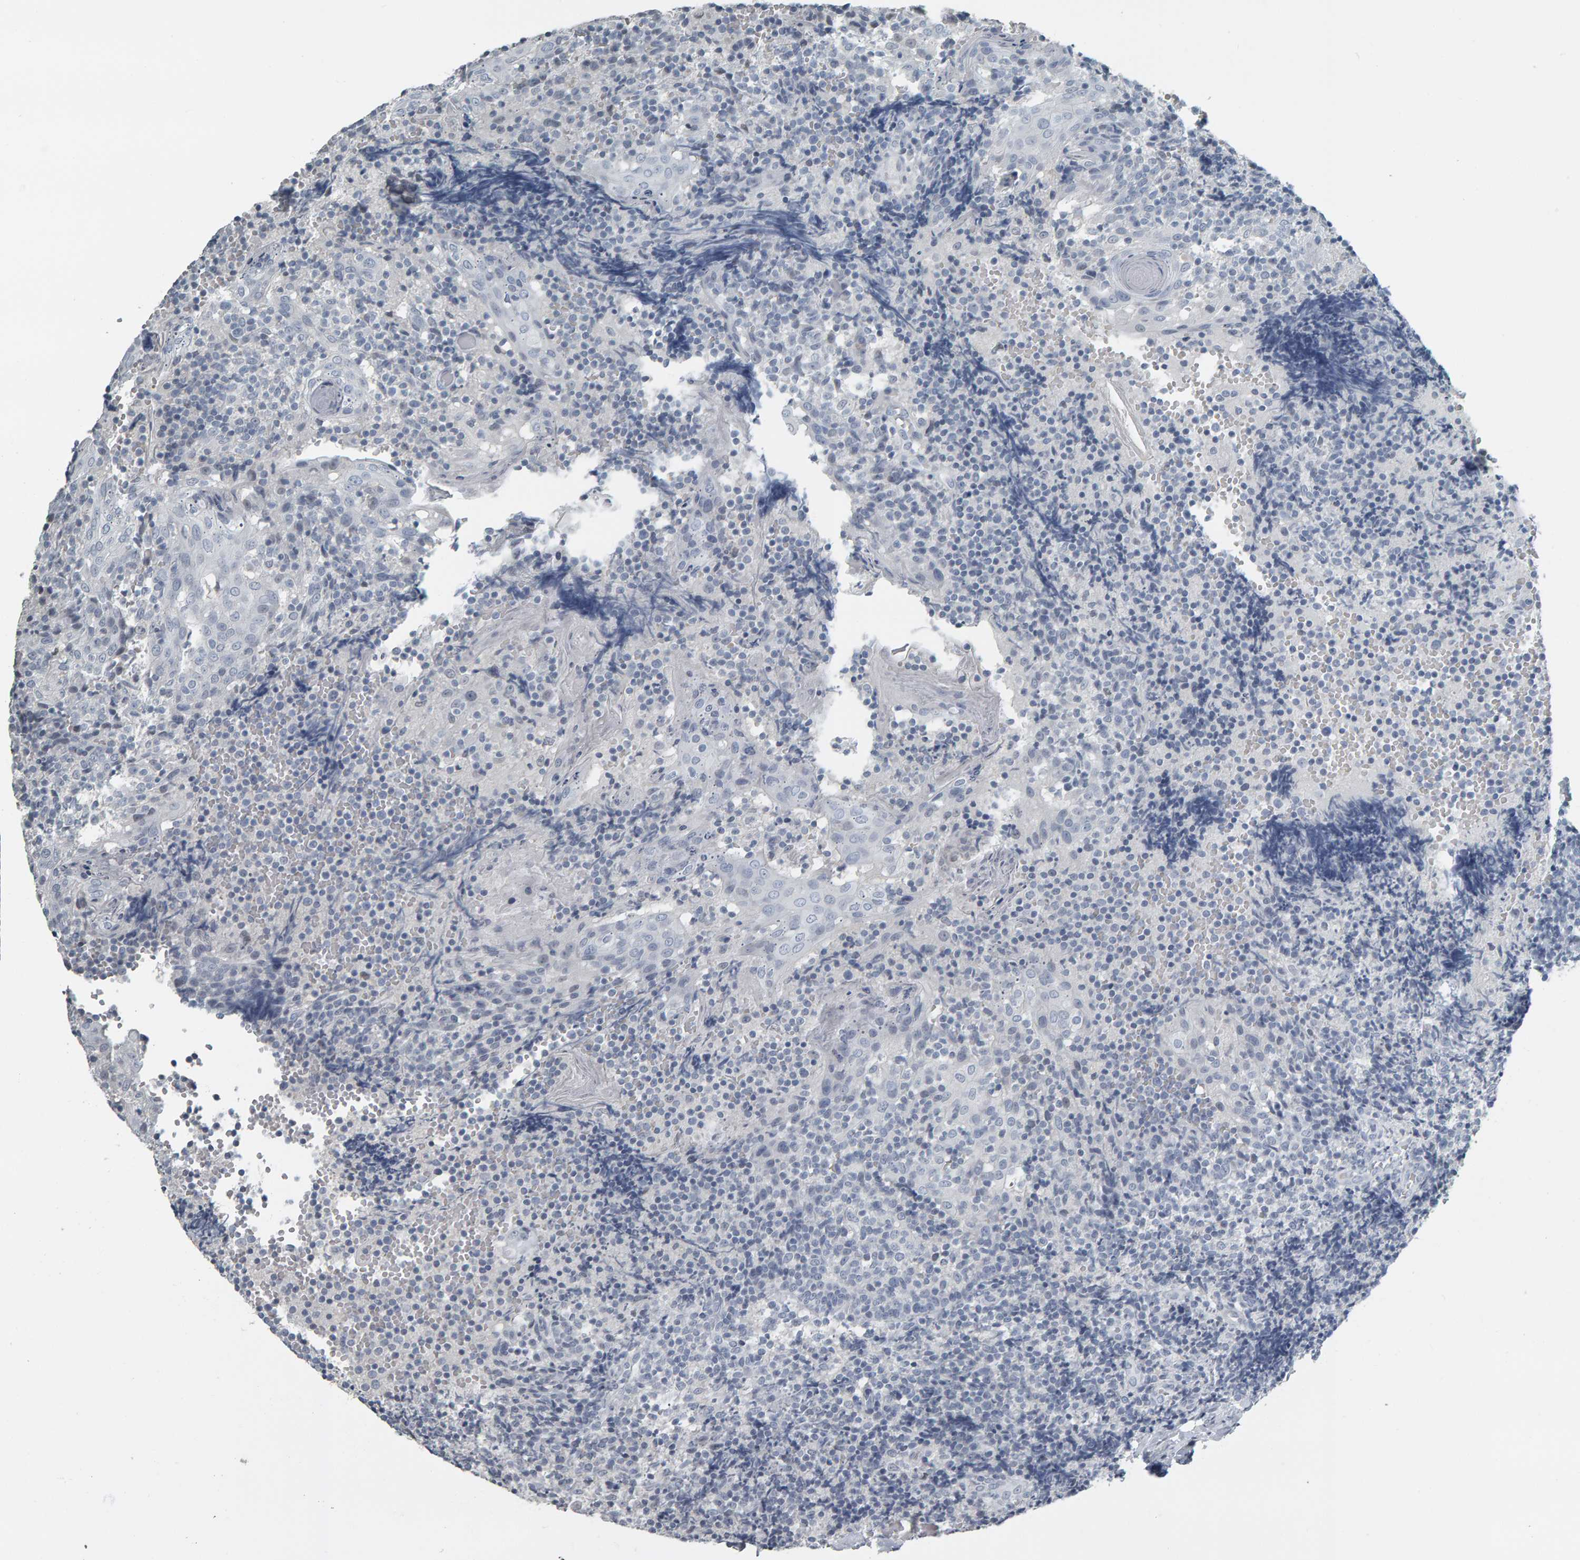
{"staining": {"intensity": "negative", "quantity": "none", "location": "none"}, "tissue": "tonsil", "cell_type": "Germinal center cells", "image_type": "normal", "snomed": [{"axis": "morphology", "description": "Normal tissue, NOS"}, {"axis": "topography", "description": "Tonsil"}], "caption": "Human tonsil stained for a protein using immunohistochemistry (IHC) exhibits no expression in germinal center cells.", "gene": "PYY", "patient": {"sex": "female", "age": 19}}